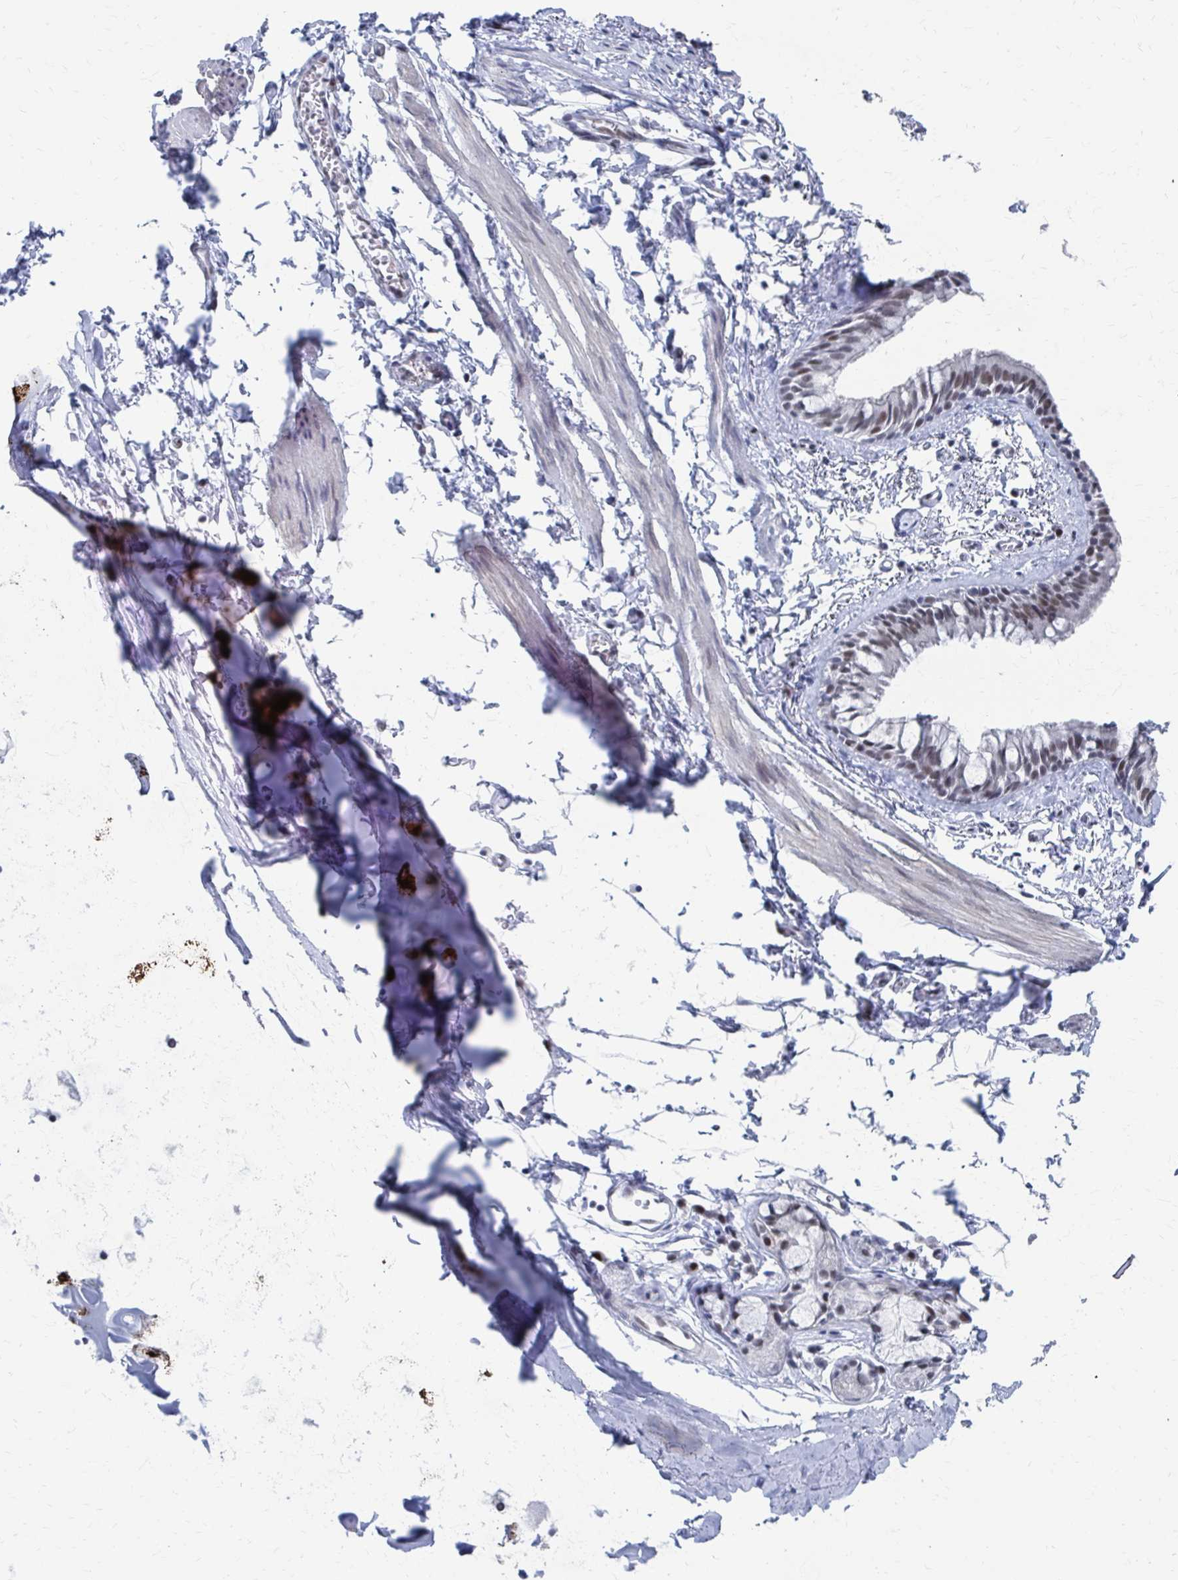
{"staining": {"intensity": "moderate", "quantity": ">75%", "location": "nuclear"}, "tissue": "bronchus", "cell_type": "Respiratory epithelial cells", "image_type": "normal", "snomed": [{"axis": "morphology", "description": "Normal tissue, NOS"}, {"axis": "topography", "description": "Bronchus"}], "caption": "Immunohistochemical staining of normal human bronchus shows medium levels of moderate nuclear positivity in about >75% of respiratory epithelial cells.", "gene": "CDIN1", "patient": {"sex": "female", "age": 59}}